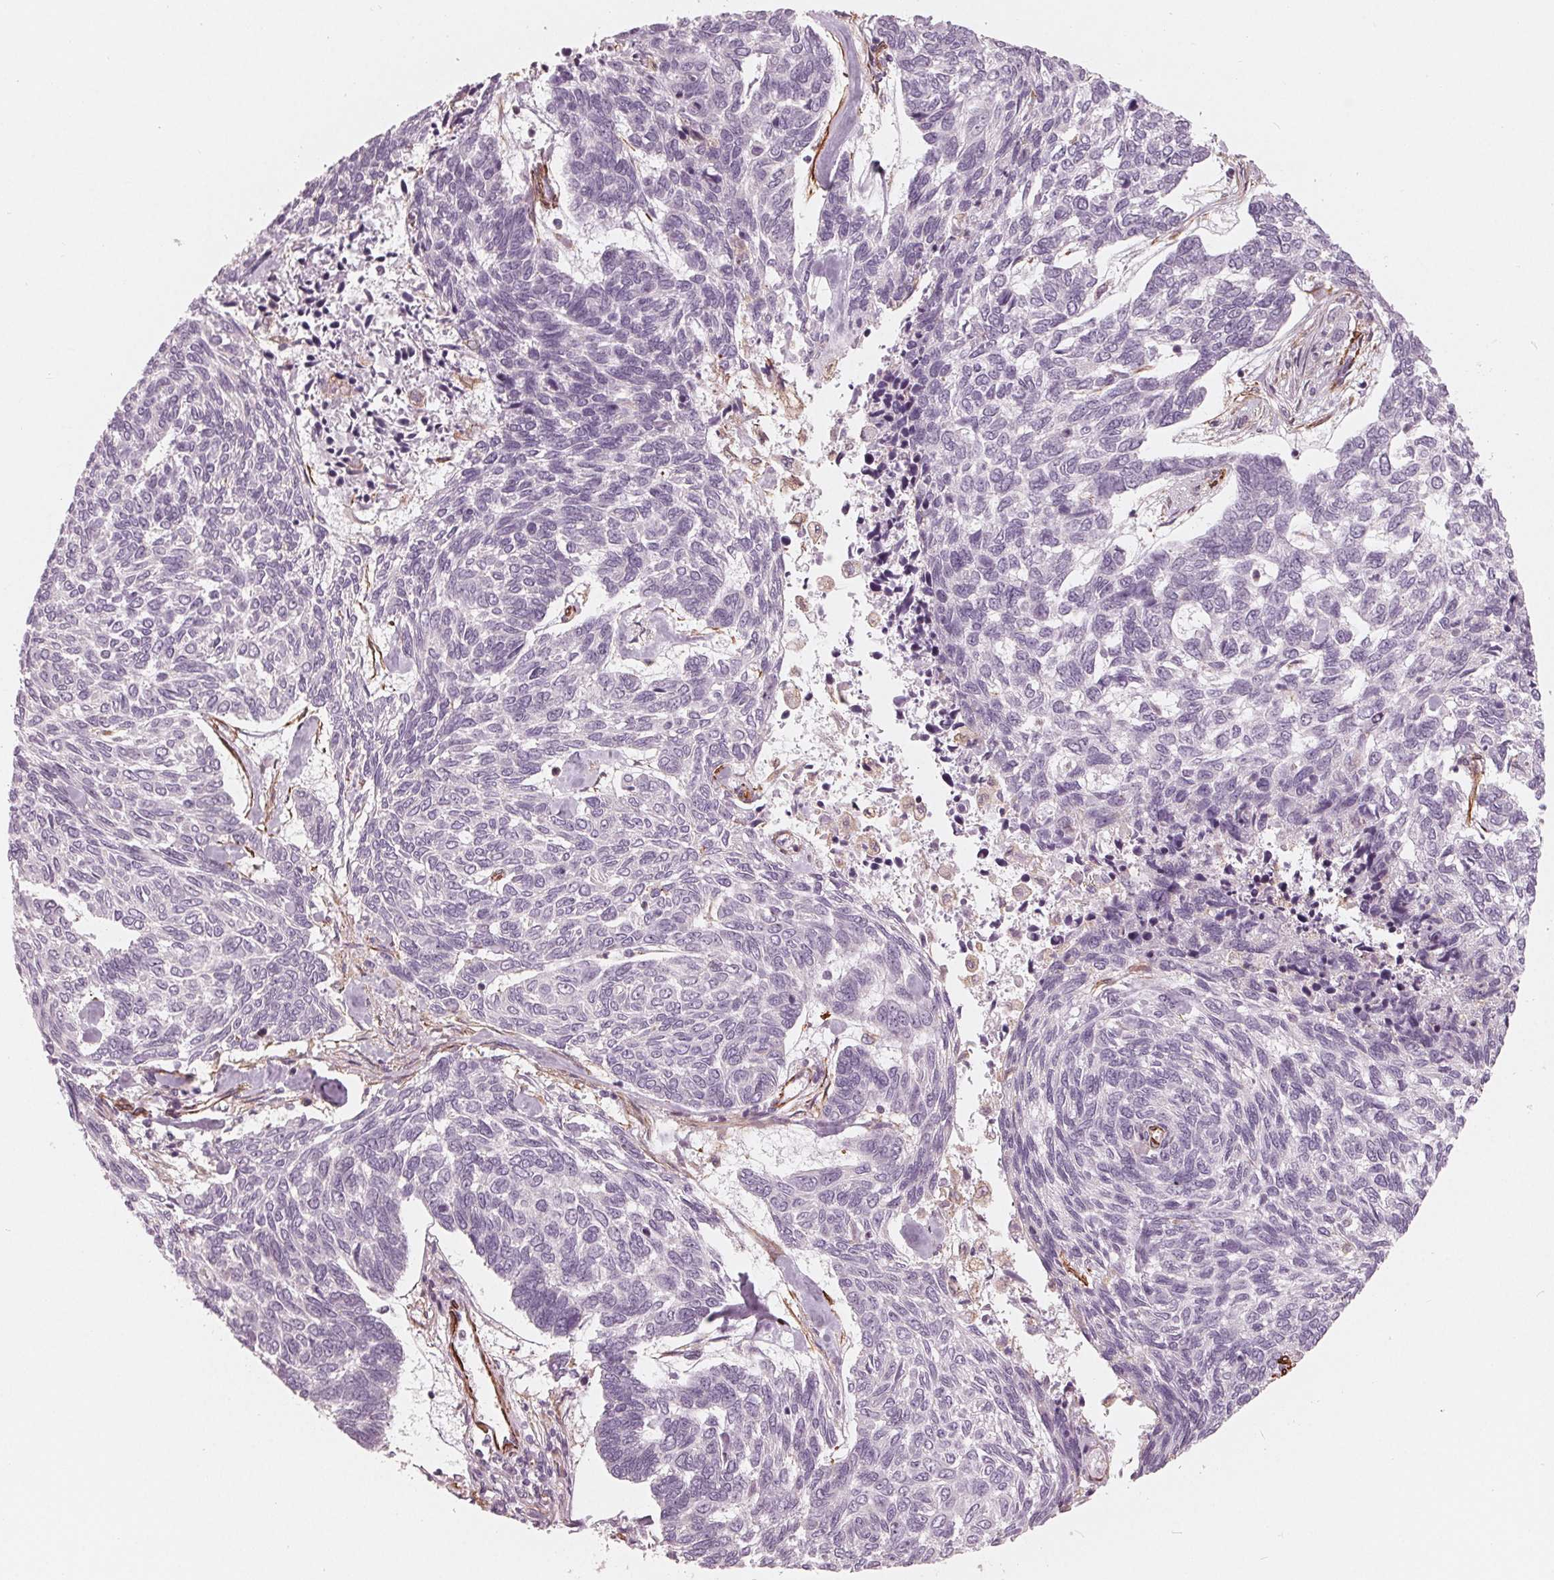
{"staining": {"intensity": "negative", "quantity": "none", "location": "none"}, "tissue": "skin cancer", "cell_type": "Tumor cells", "image_type": "cancer", "snomed": [{"axis": "morphology", "description": "Basal cell carcinoma"}, {"axis": "topography", "description": "Skin"}], "caption": "DAB immunohistochemical staining of human skin cancer demonstrates no significant expression in tumor cells. (Brightfield microscopy of DAB (3,3'-diaminobenzidine) IHC at high magnification).", "gene": "MIER3", "patient": {"sex": "female", "age": 65}}